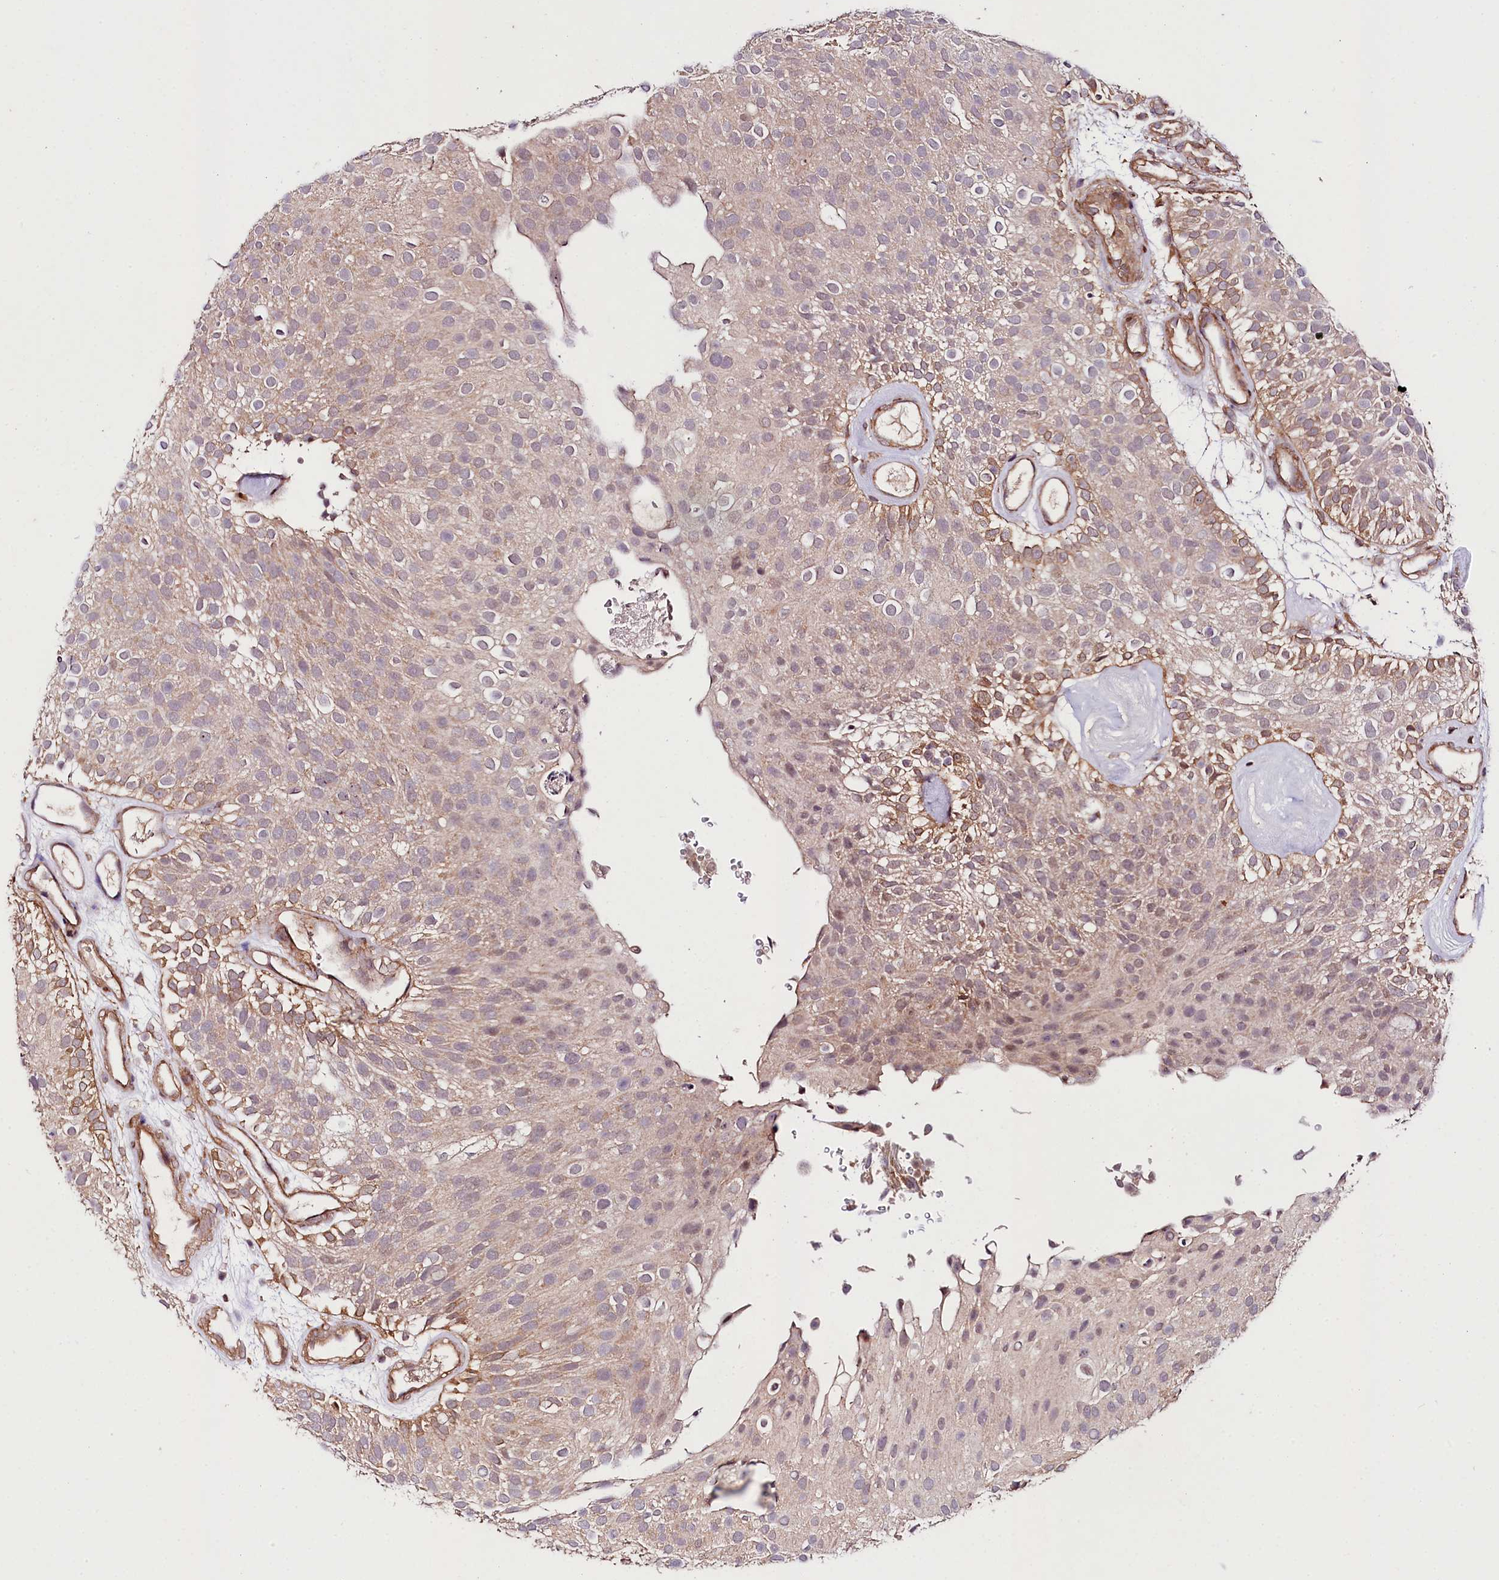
{"staining": {"intensity": "weak", "quantity": "<25%", "location": "cytoplasmic/membranous"}, "tissue": "urothelial cancer", "cell_type": "Tumor cells", "image_type": "cancer", "snomed": [{"axis": "morphology", "description": "Urothelial carcinoma, Low grade"}, {"axis": "topography", "description": "Urinary bladder"}], "caption": "The photomicrograph reveals no significant positivity in tumor cells of urothelial carcinoma (low-grade).", "gene": "PHLDB1", "patient": {"sex": "male", "age": 78}}